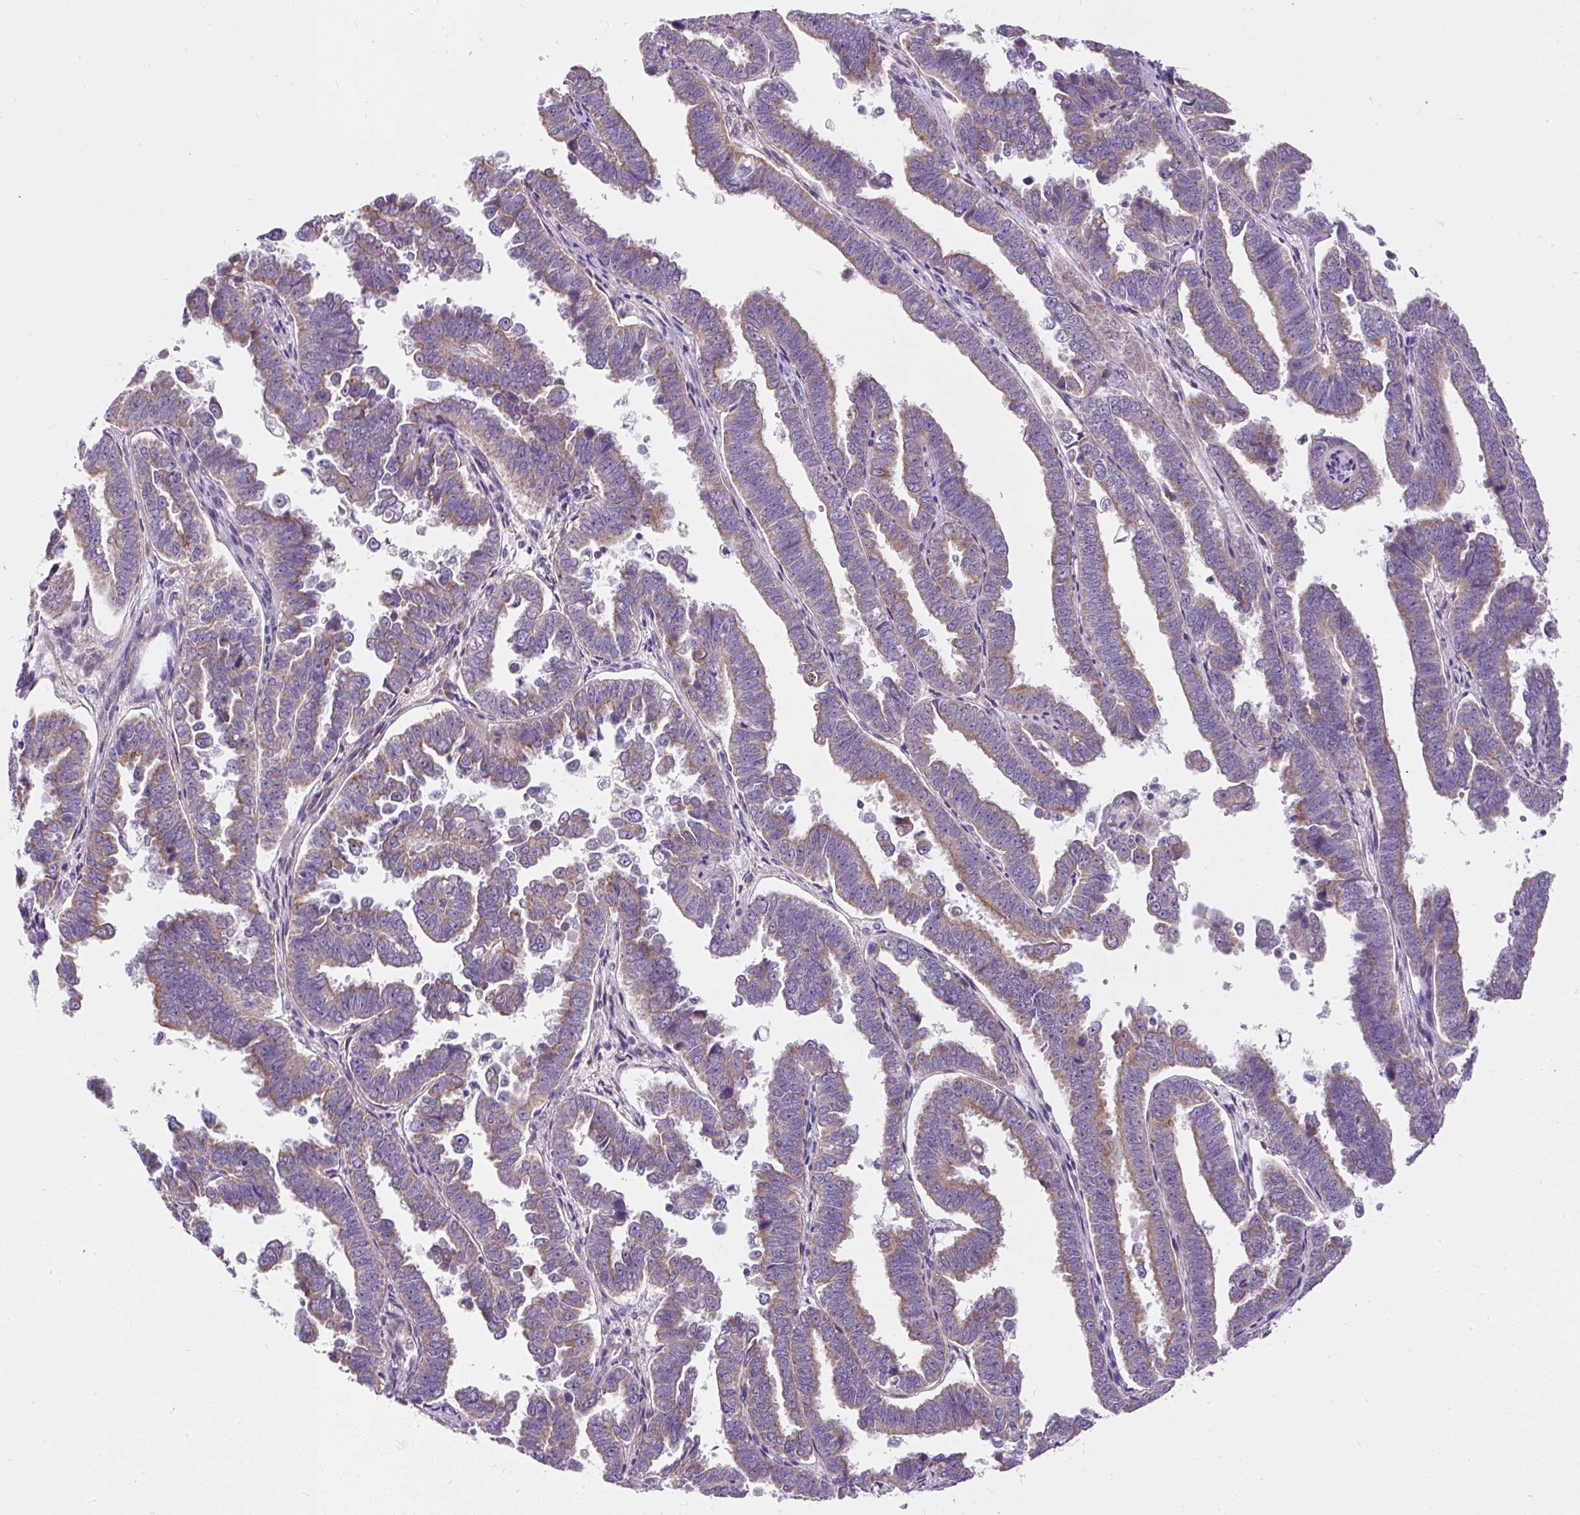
{"staining": {"intensity": "weak", "quantity": "25%-75%", "location": "cytoplasmic/membranous"}, "tissue": "endometrial cancer", "cell_type": "Tumor cells", "image_type": "cancer", "snomed": [{"axis": "morphology", "description": "Adenocarcinoma, NOS"}, {"axis": "topography", "description": "Endometrium"}], "caption": "Protein expression analysis of endometrial adenocarcinoma reveals weak cytoplasmic/membranous staining in approximately 25%-75% of tumor cells. (DAB (3,3'-diaminobenzidine) IHC, brown staining for protein, blue staining for nuclei).", "gene": "FAM149A", "patient": {"sex": "female", "age": 75}}